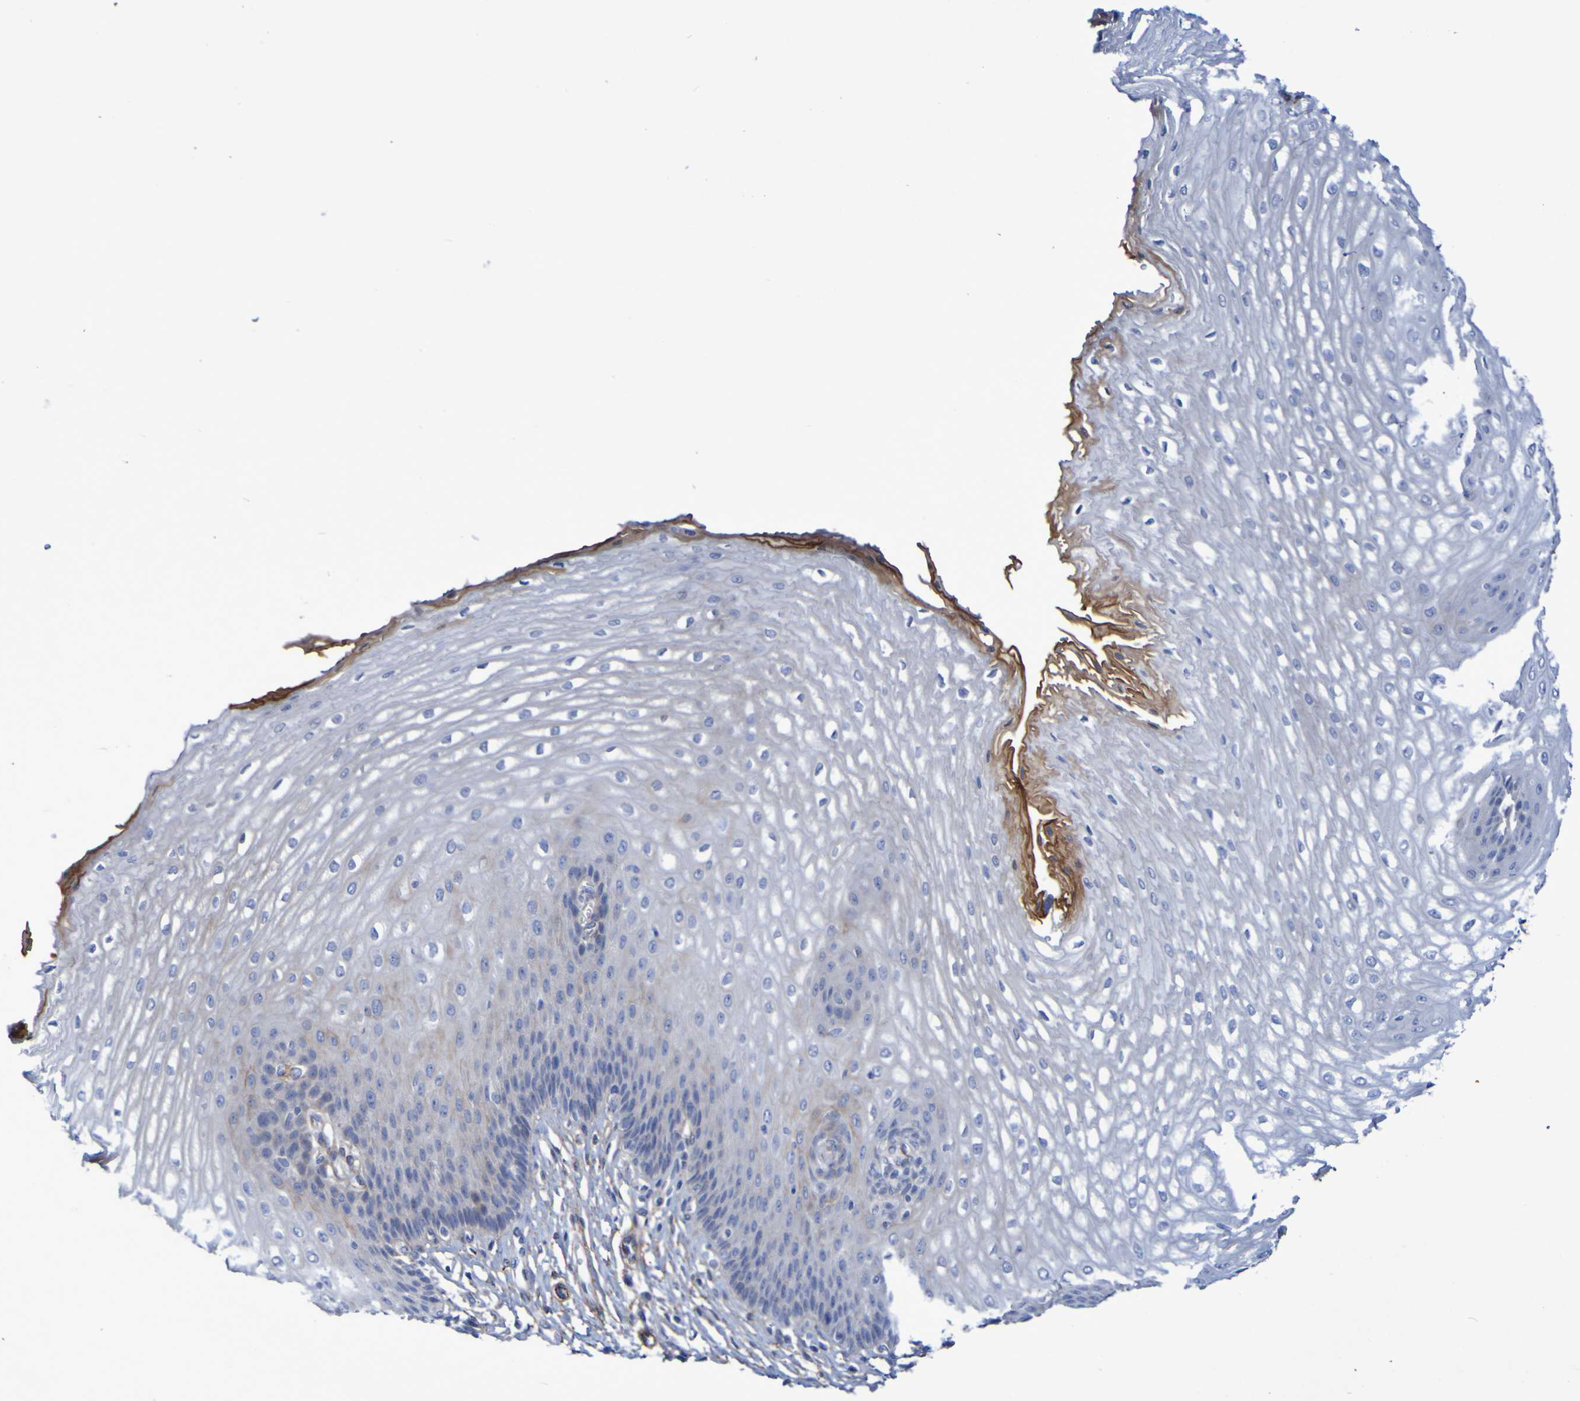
{"staining": {"intensity": "moderate", "quantity": "<25%", "location": "cytoplasmic/membranous"}, "tissue": "esophagus", "cell_type": "Squamous epithelial cells", "image_type": "normal", "snomed": [{"axis": "morphology", "description": "Normal tissue, NOS"}, {"axis": "topography", "description": "Esophagus"}], "caption": "Human esophagus stained with a brown dye displays moderate cytoplasmic/membranous positive staining in about <25% of squamous epithelial cells.", "gene": "LPP", "patient": {"sex": "male", "age": 54}}